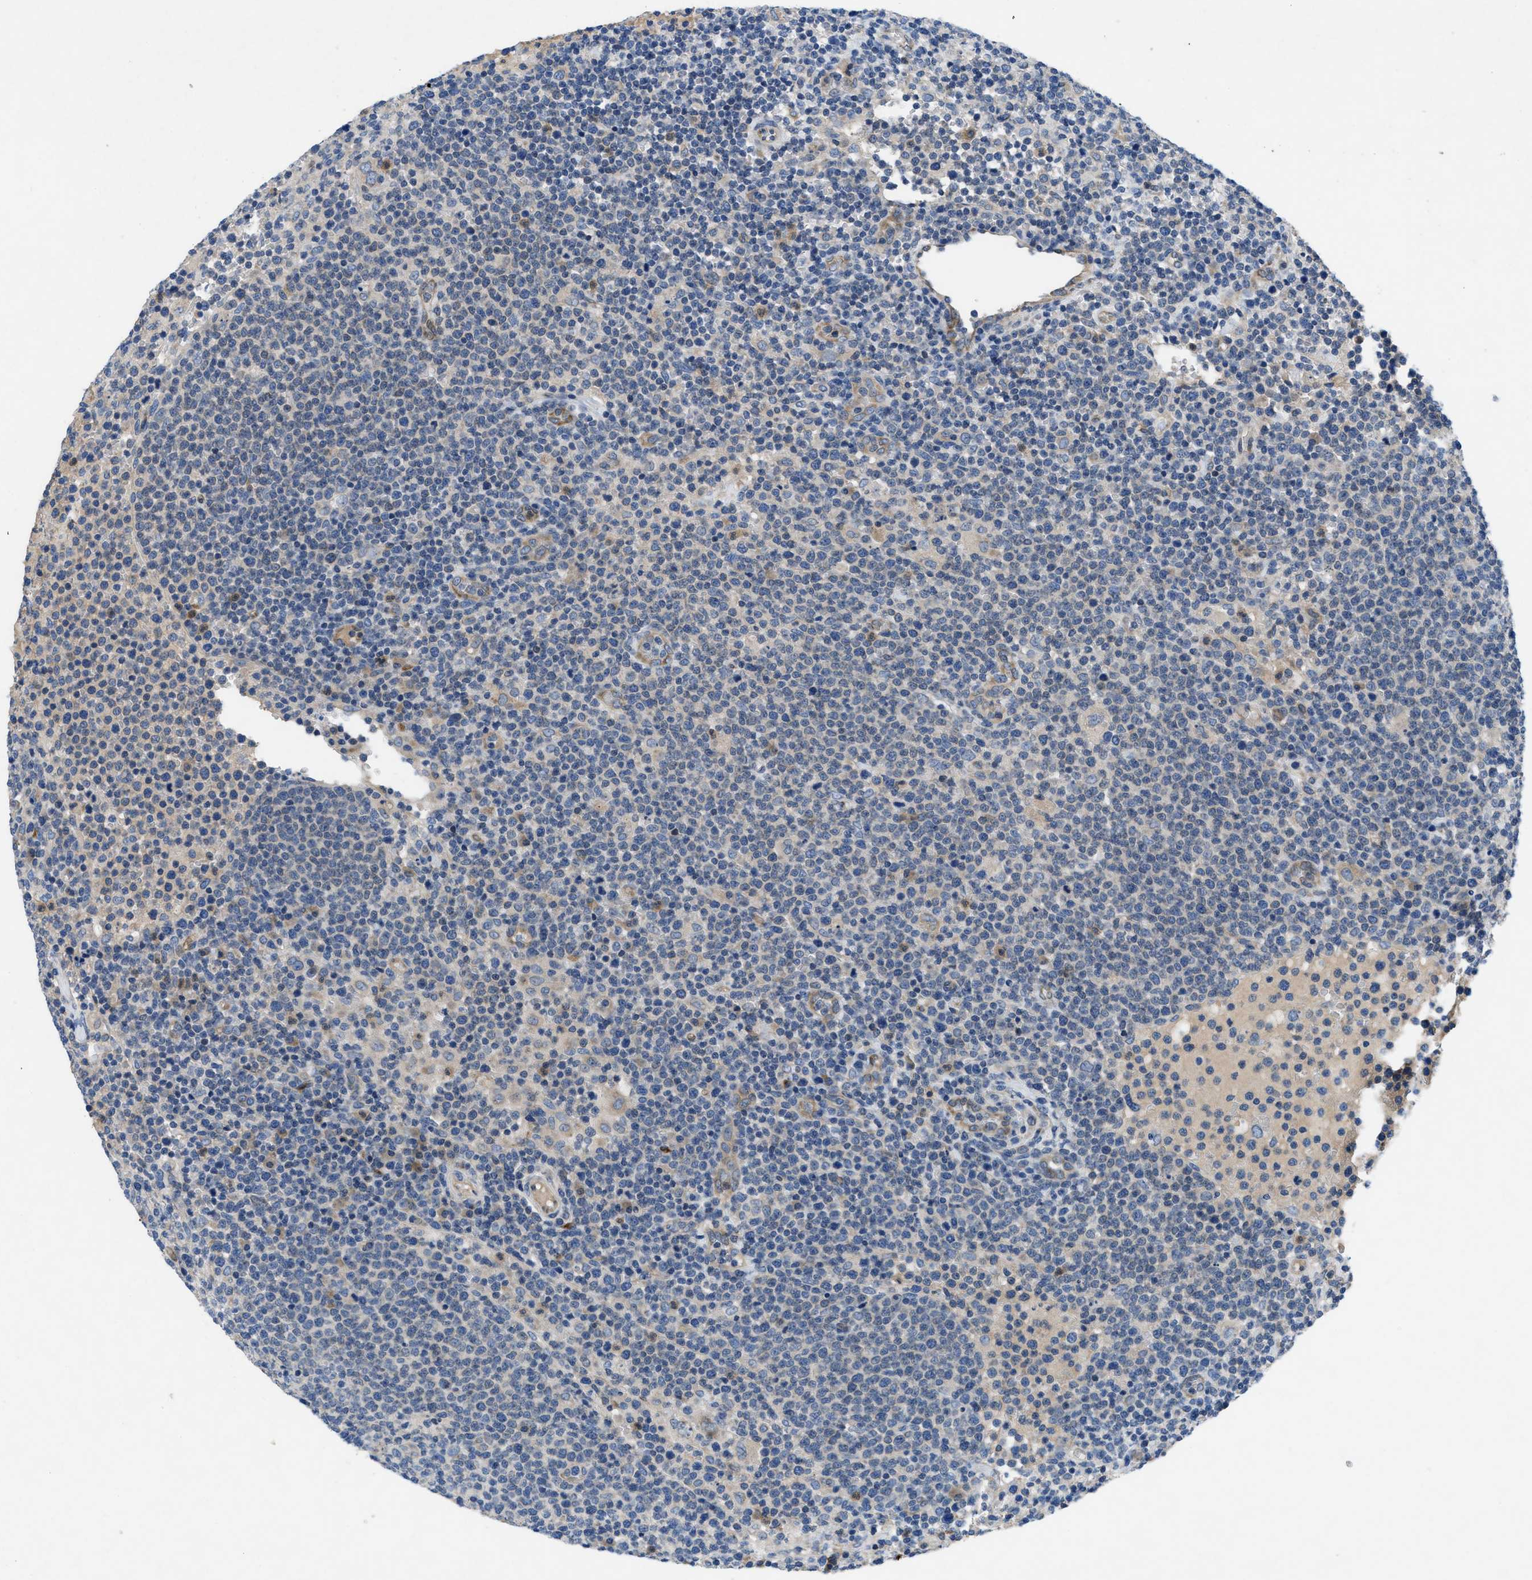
{"staining": {"intensity": "negative", "quantity": "none", "location": "none"}, "tissue": "lymphoma", "cell_type": "Tumor cells", "image_type": "cancer", "snomed": [{"axis": "morphology", "description": "Malignant lymphoma, non-Hodgkin's type, High grade"}, {"axis": "topography", "description": "Lymph node"}], "caption": "Tumor cells are negative for protein expression in human lymphoma.", "gene": "PGR", "patient": {"sex": "male", "age": 61}}